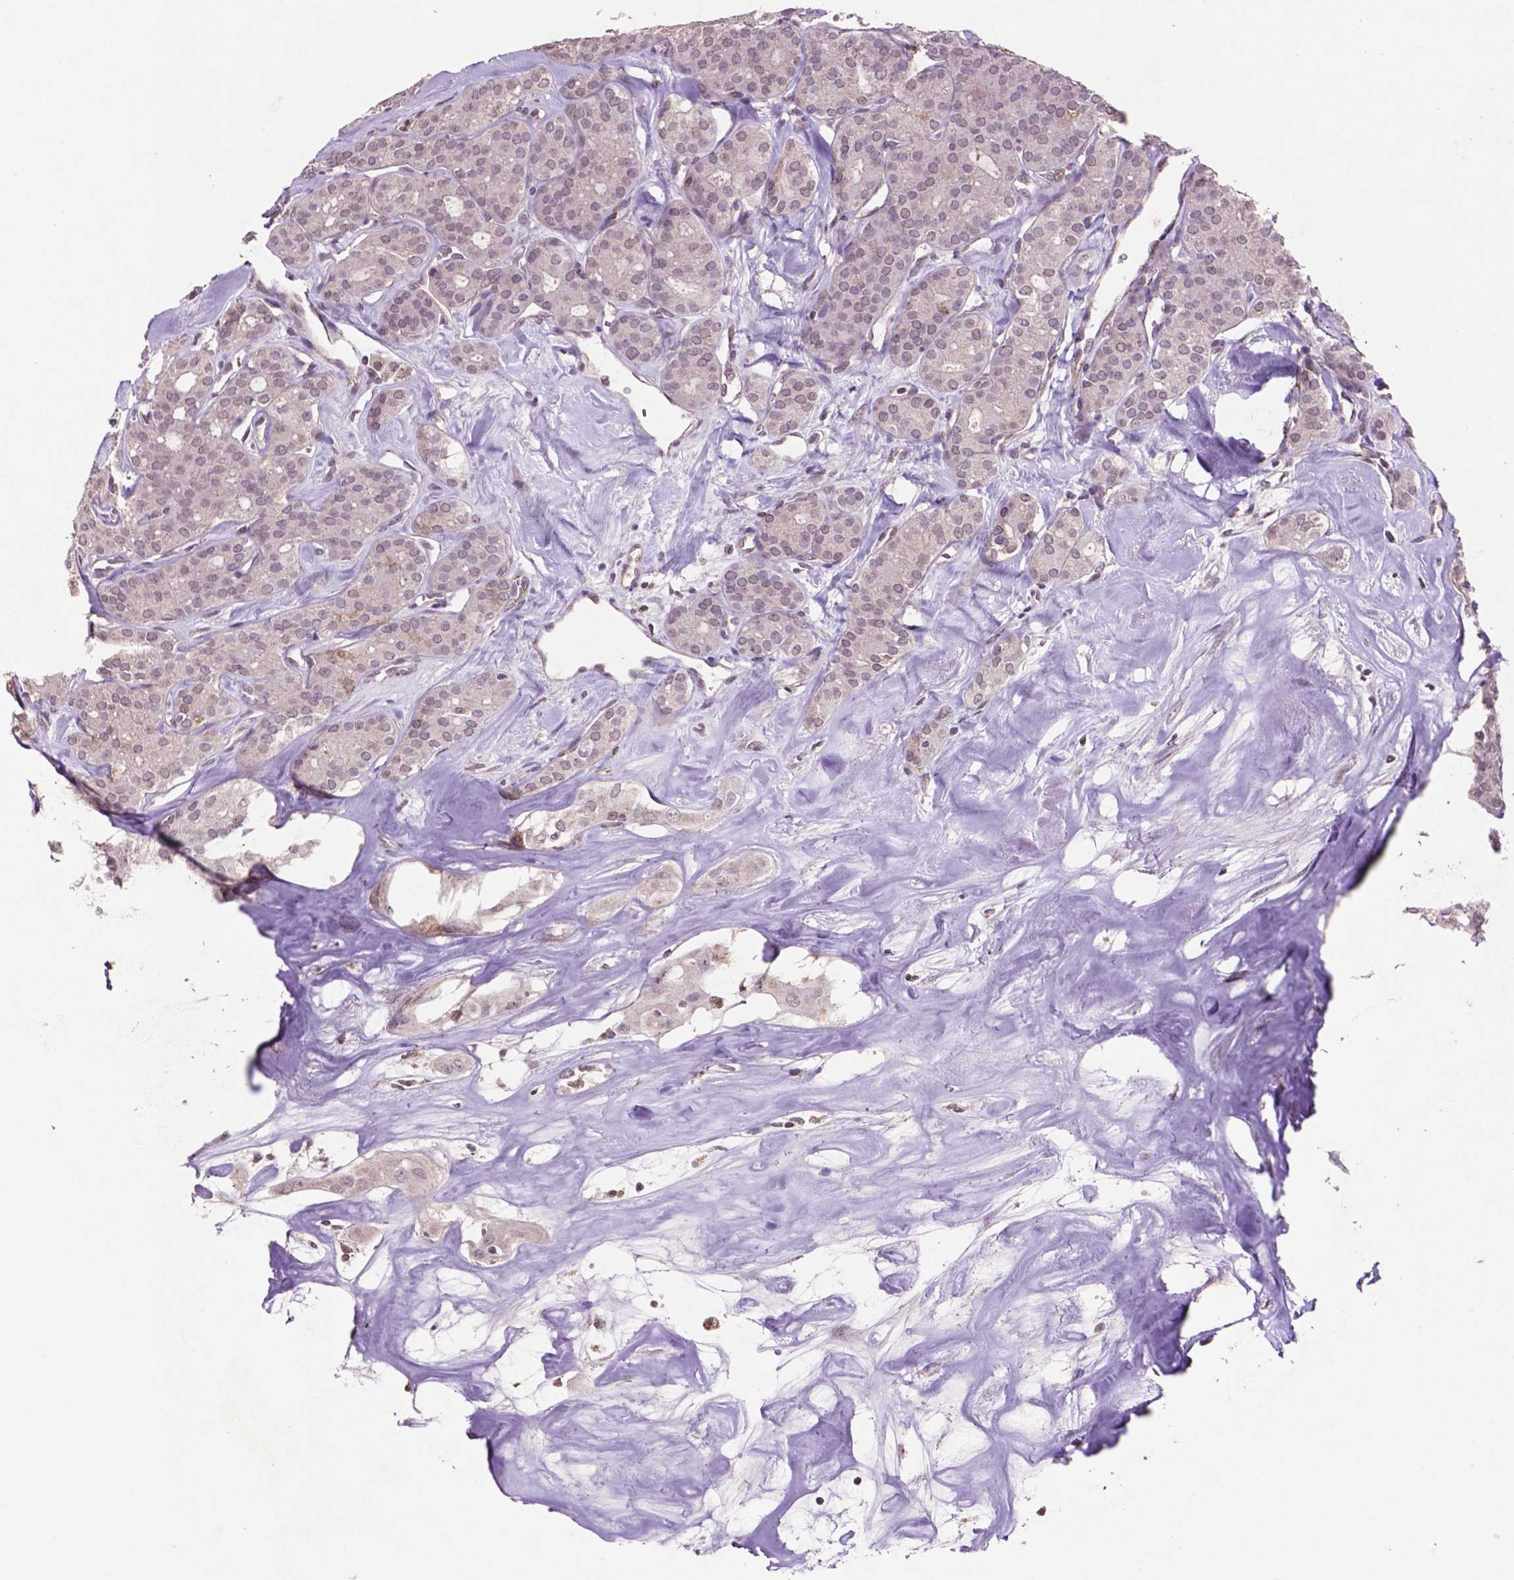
{"staining": {"intensity": "negative", "quantity": "none", "location": "none"}, "tissue": "thyroid cancer", "cell_type": "Tumor cells", "image_type": "cancer", "snomed": [{"axis": "morphology", "description": "Follicular adenoma carcinoma, NOS"}, {"axis": "topography", "description": "Thyroid gland"}], "caption": "A high-resolution image shows IHC staining of thyroid cancer (follicular adenoma carcinoma), which shows no significant positivity in tumor cells. The staining was performed using DAB to visualize the protein expression in brown, while the nuclei were stained in blue with hematoxylin (Magnification: 20x).", "gene": "GLRX", "patient": {"sex": "male", "age": 75}}